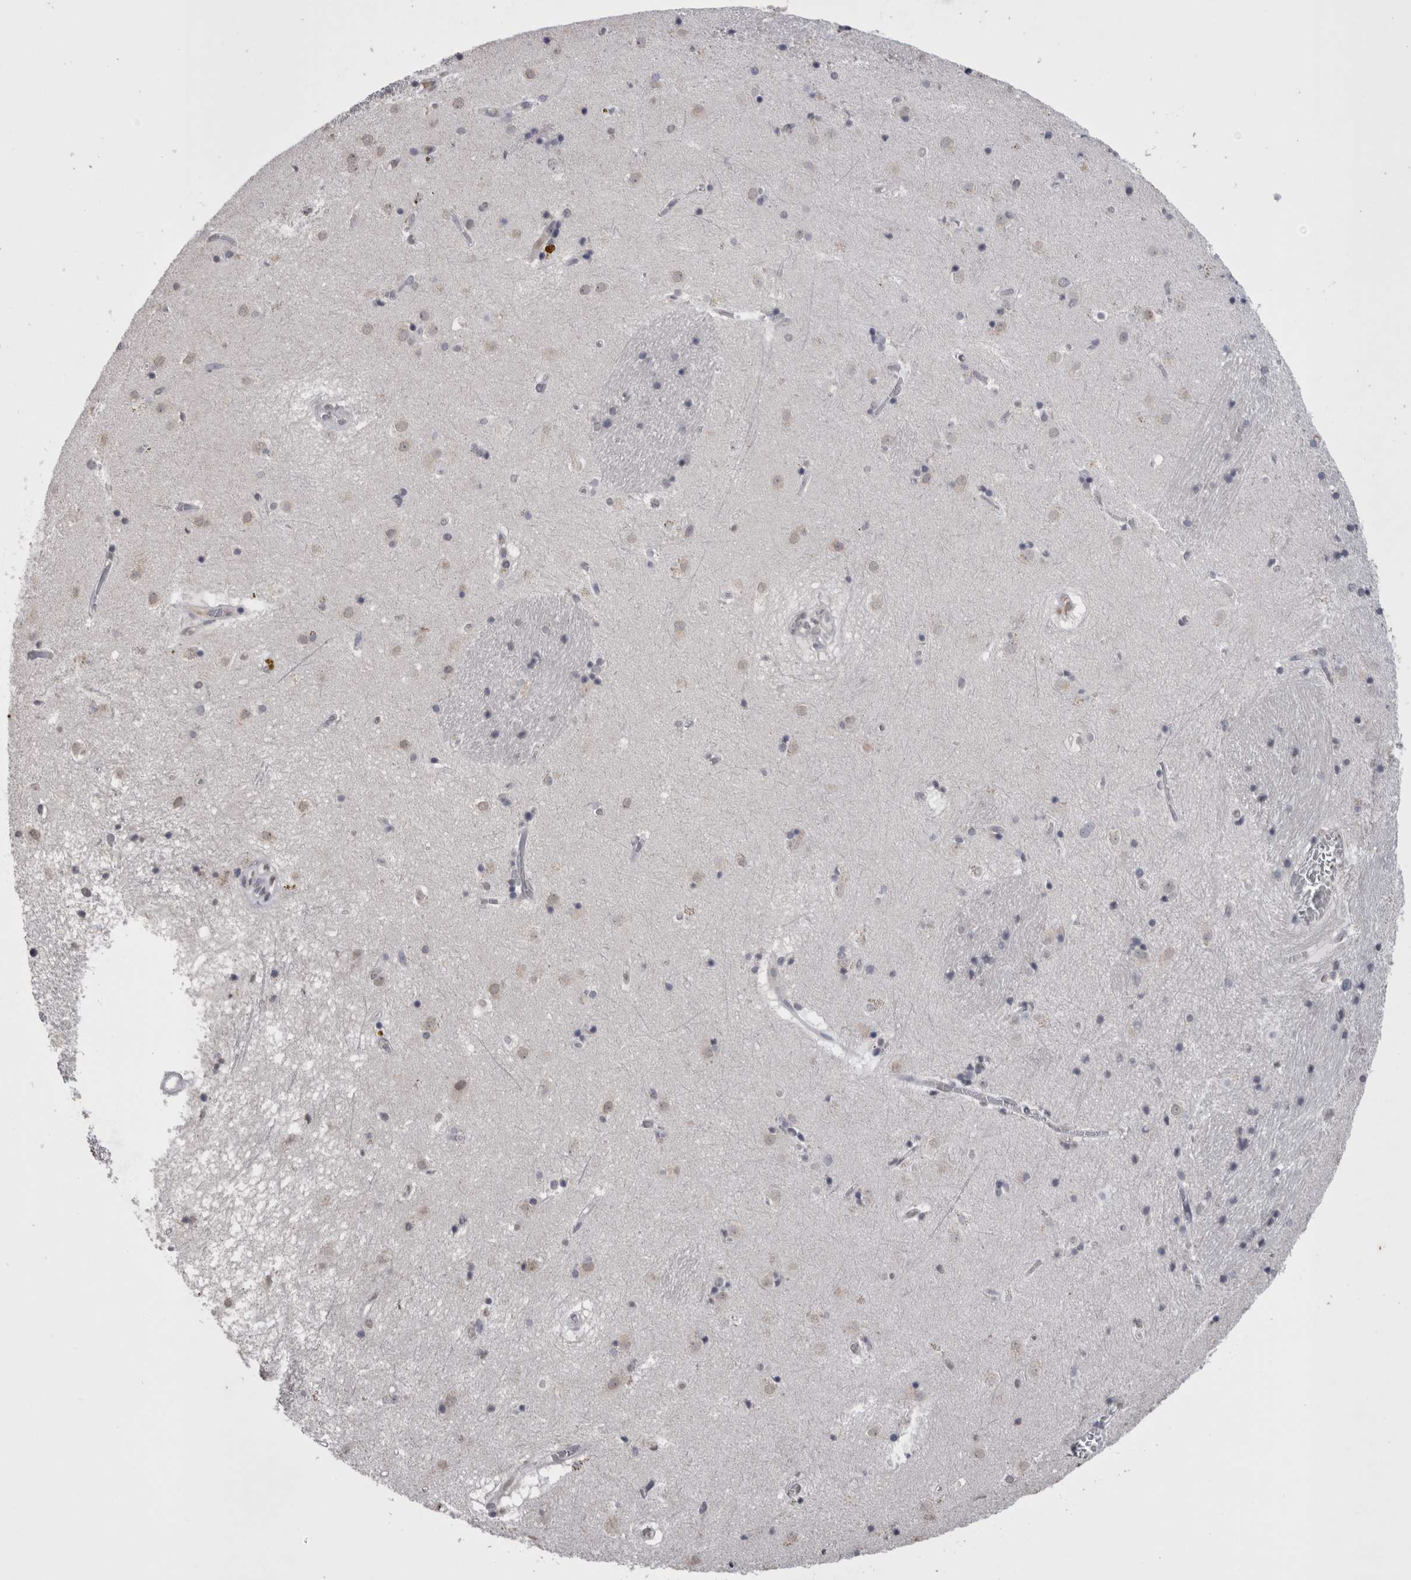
{"staining": {"intensity": "negative", "quantity": "none", "location": "none"}, "tissue": "caudate", "cell_type": "Glial cells", "image_type": "normal", "snomed": [{"axis": "morphology", "description": "Normal tissue, NOS"}, {"axis": "topography", "description": "Lateral ventricle wall"}], "caption": "An IHC photomicrograph of unremarkable caudate is shown. There is no staining in glial cells of caudate. Brightfield microscopy of IHC stained with DAB (brown) and hematoxylin (blue), captured at high magnification.", "gene": "PAX5", "patient": {"sex": "male", "age": 70}}